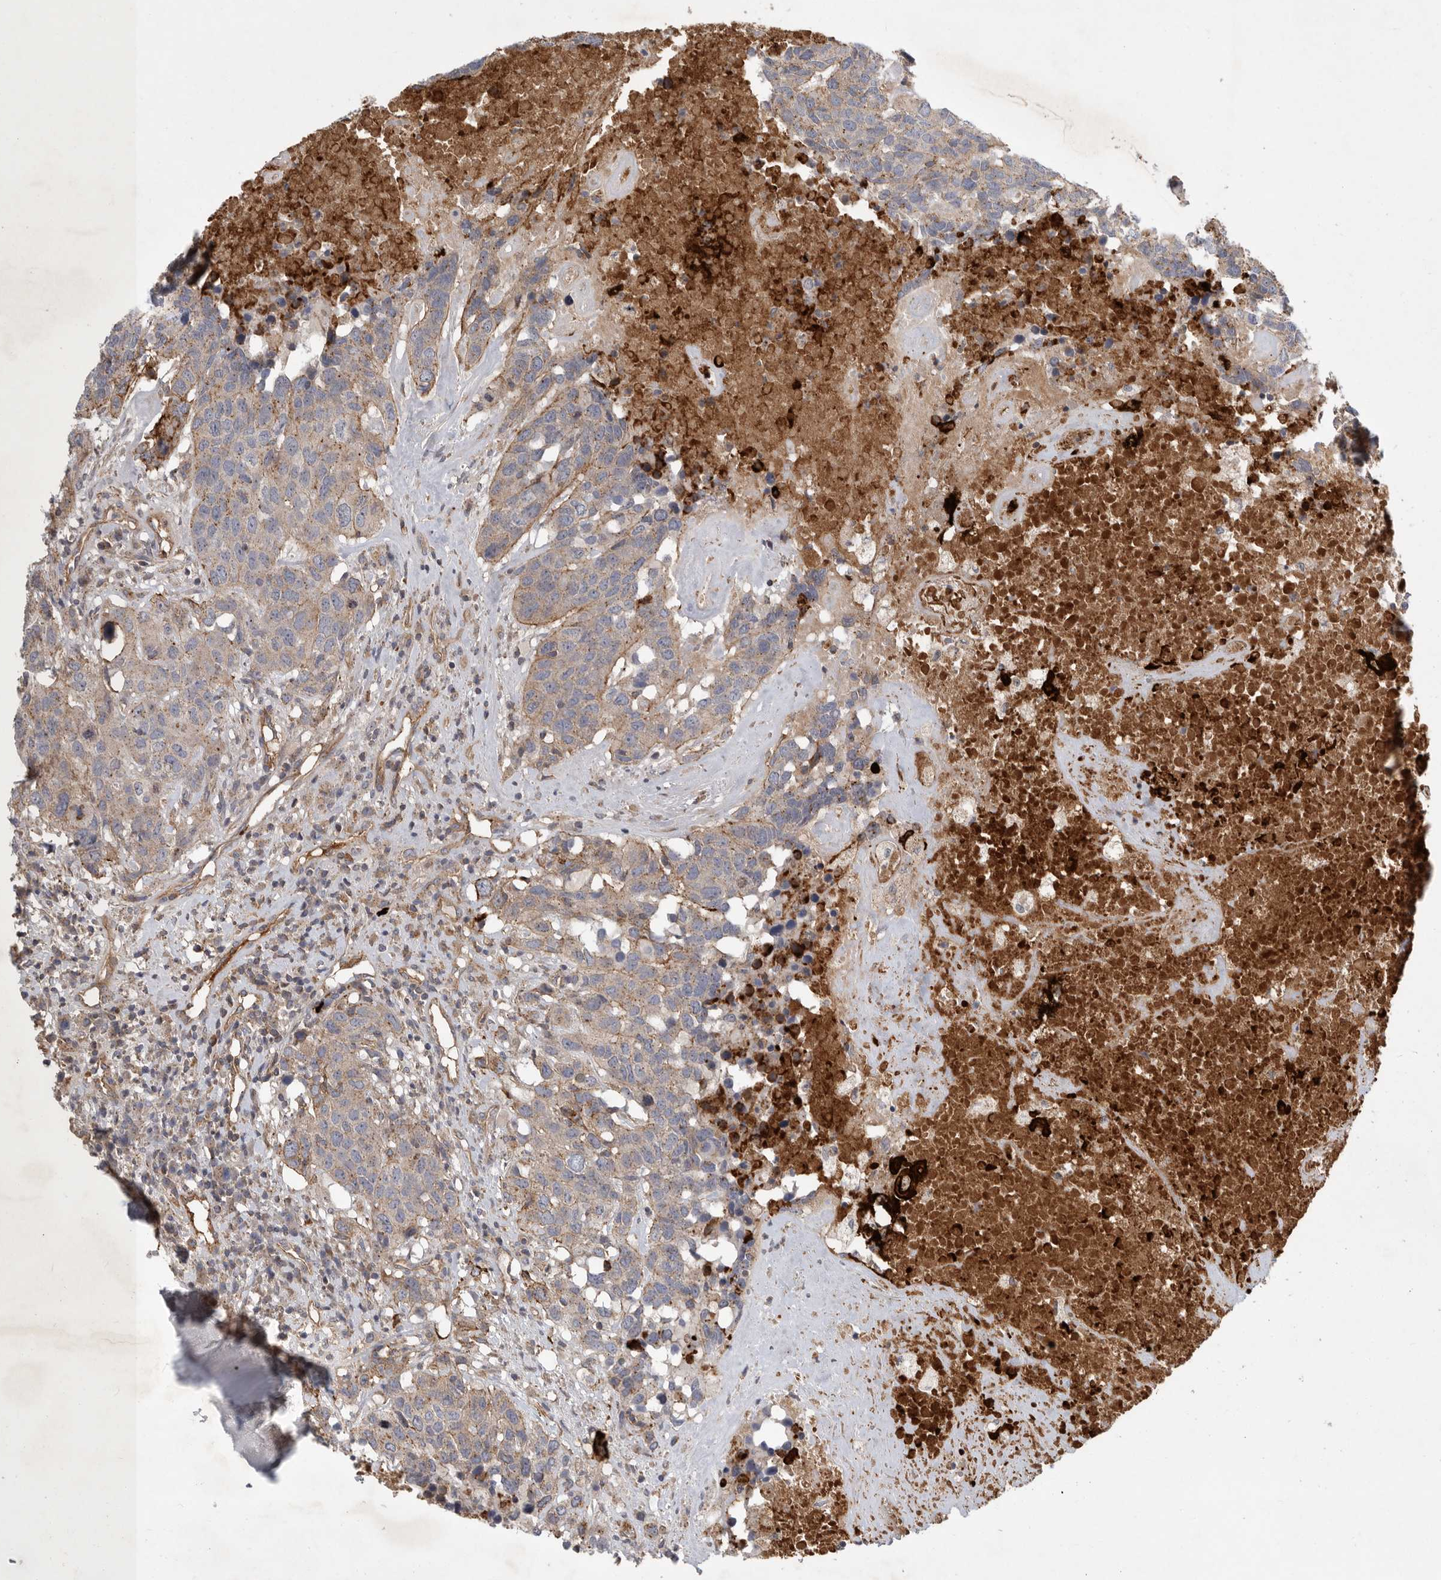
{"staining": {"intensity": "weak", "quantity": ">75%", "location": "cytoplasmic/membranous"}, "tissue": "head and neck cancer", "cell_type": "Tumor cells", "image_type": "cancer", "snomed": [{"axis": "morphology", "description": "Squamous cell carcinoma, NOS"}, {"axis": "topography", "description": "Head-Neck"}], "caption": "Head and neck squamous cell carcinoma stained with a protein marker exhibits weak staining in tumor cells.", "gene": "MLPH", "patient": {"sex": "male", "age": 66}}